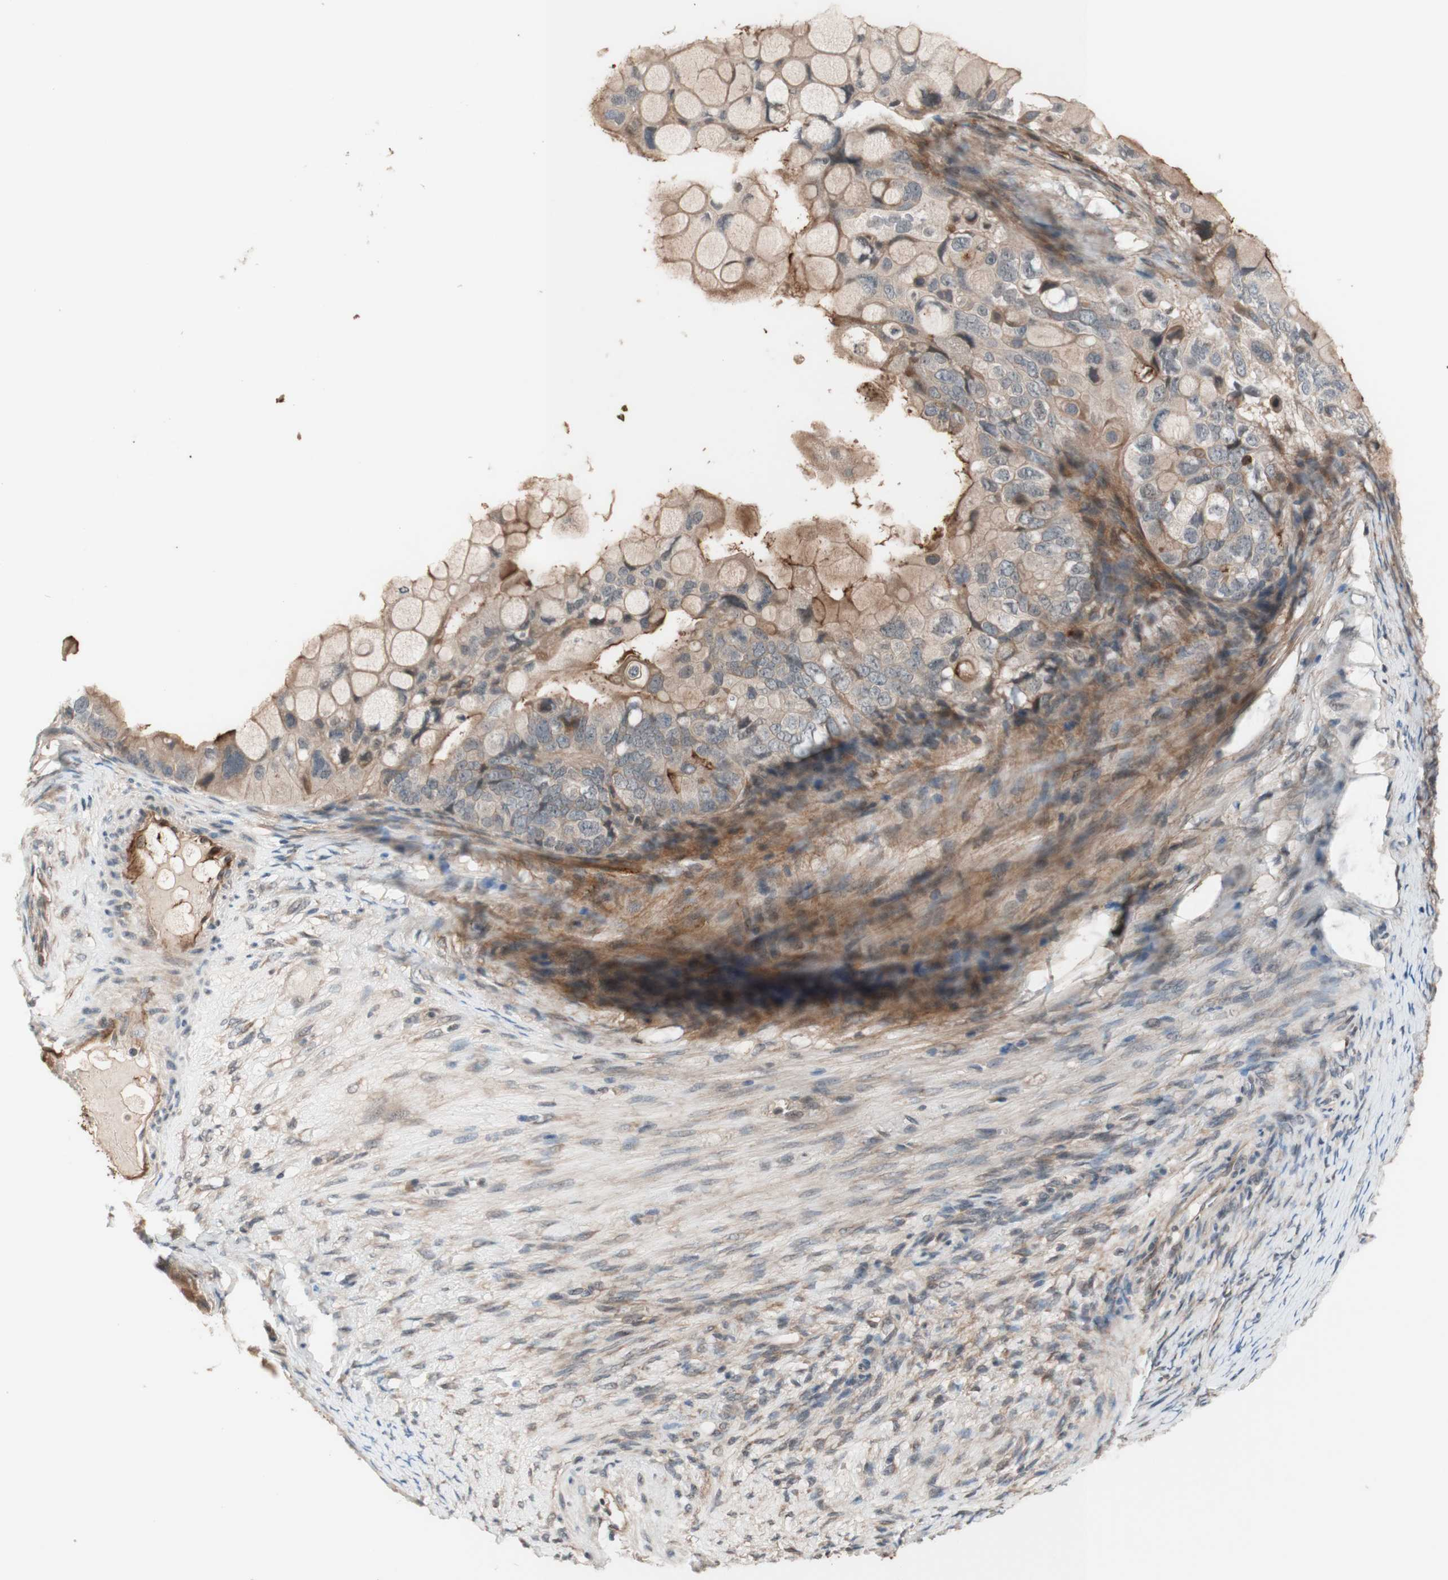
{"staining": {"intensity": "moderate", "quantity": "25%-75%", "location": "cytoplasmic/membranous"}, "tissue": "ovarian cancer", "cell_type": "Tumor cells", "image_type": "cancer", "snomed": [{"axis": "morphology", "description": "Cystadenocarcinoma, mucinous, NOS"}, {"axis": "topography", "description": "Ovary"}], "caption": "High-power microscopy captured an immunohistochemistry (IHC) micrograph of ovarian cancer, revealing moderate cytoplasmic/membranous expression in approximately 25%-75% of tumor cells. Ihc stains the protein of interest in brown and the nuclei are stained blue.", "gene": "CD55", "patient": {"sex": "female", "age": 80}}